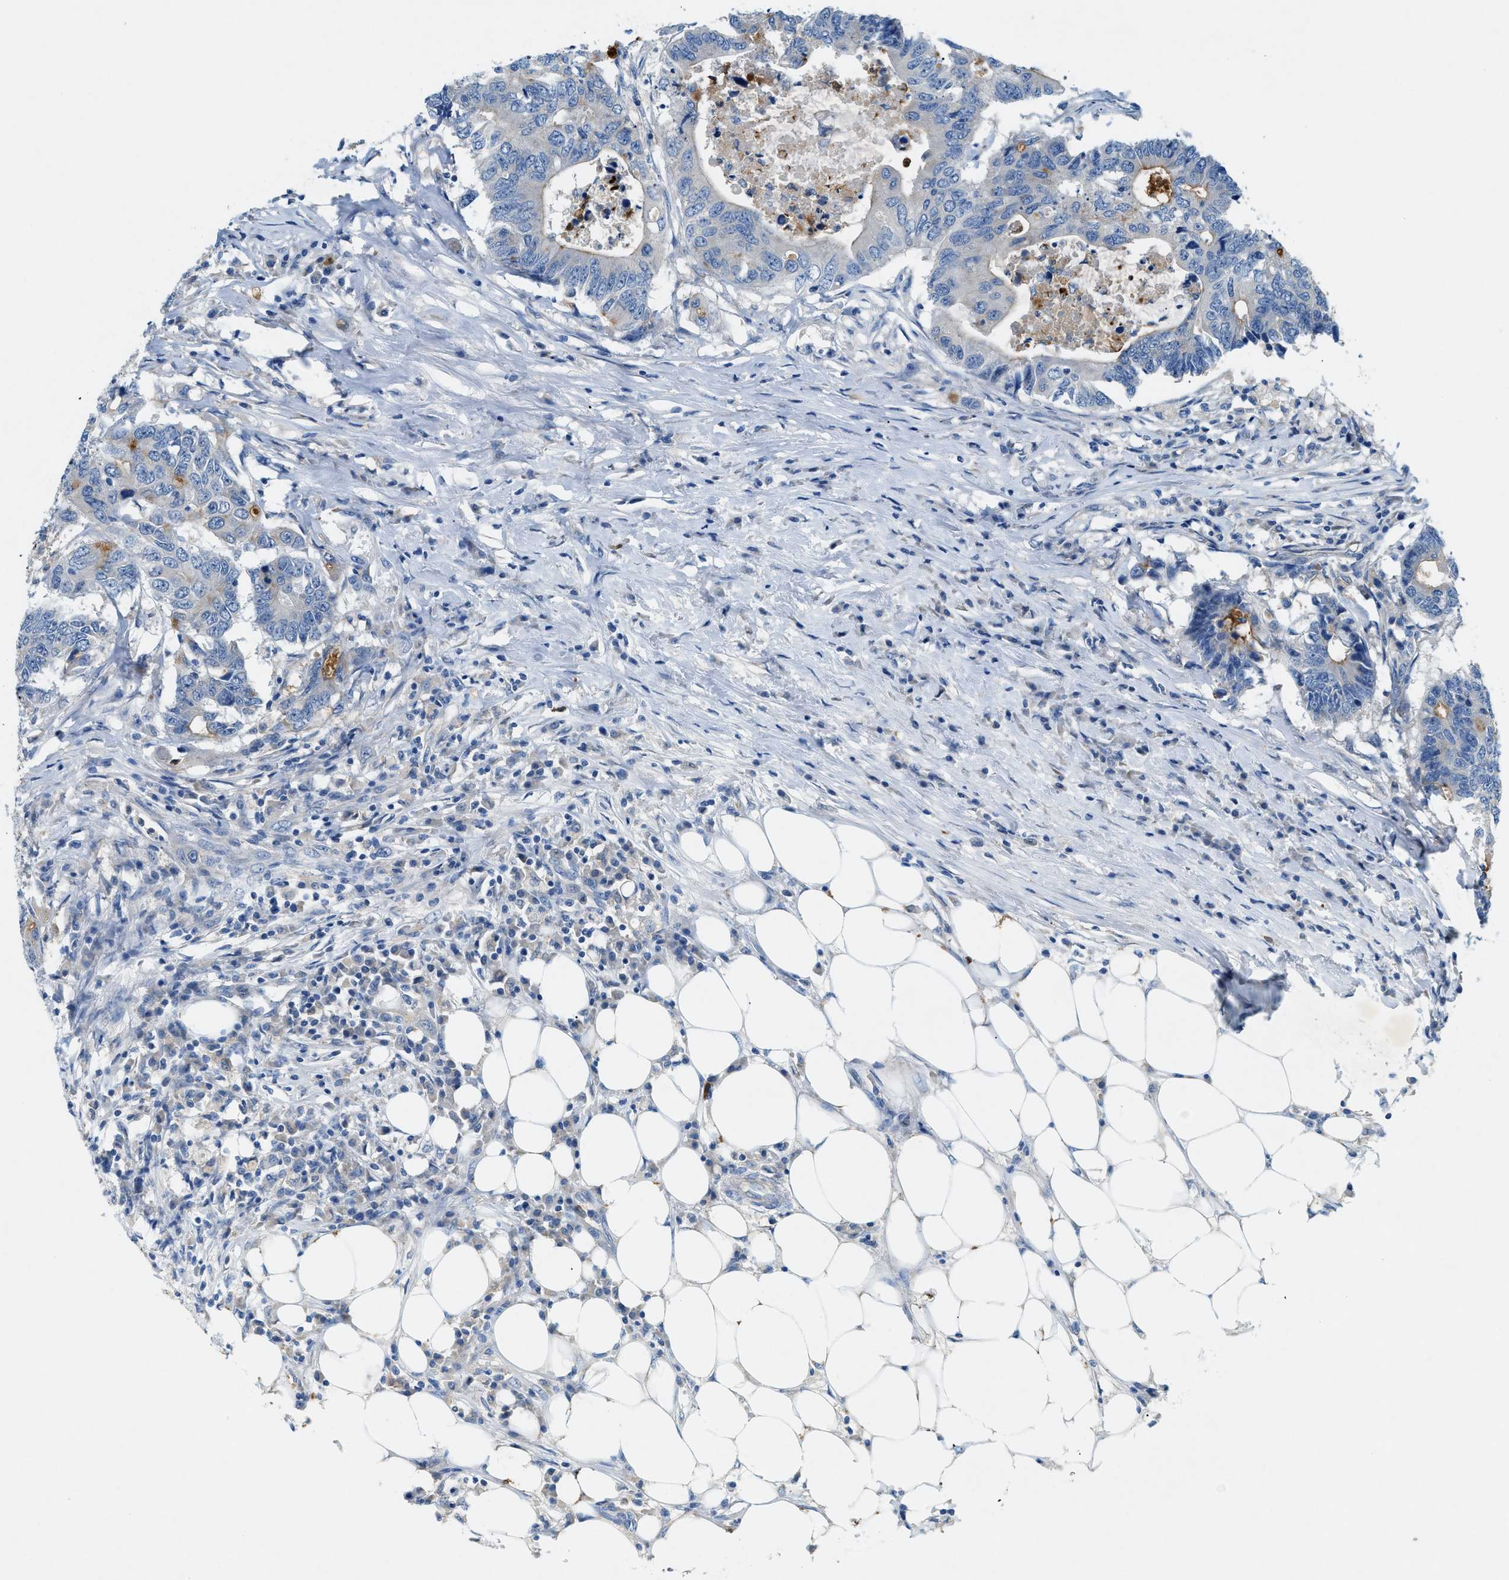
{"staining": {"intensity": "moderate", "quantity": "<25%", "location": "cytoplasmic/membranous"}, "tissue": "colorectal cancer", "cell_type": "Tumor cells", "image_type": "cancer", "snomed": [{"axis": "morphology", "description": "Adenocarcinoma, NOS"}, {"axis": "topography", "description": "Colon"}], "caption": "The immunohistochemical stain shows moderate cytoplasmic/membranous positivity in tumor cells of adenocarcinoma (colorectal) tissue.", "gene": "ZDHHC13", "patient": {"sex": "male", "age": 71}}